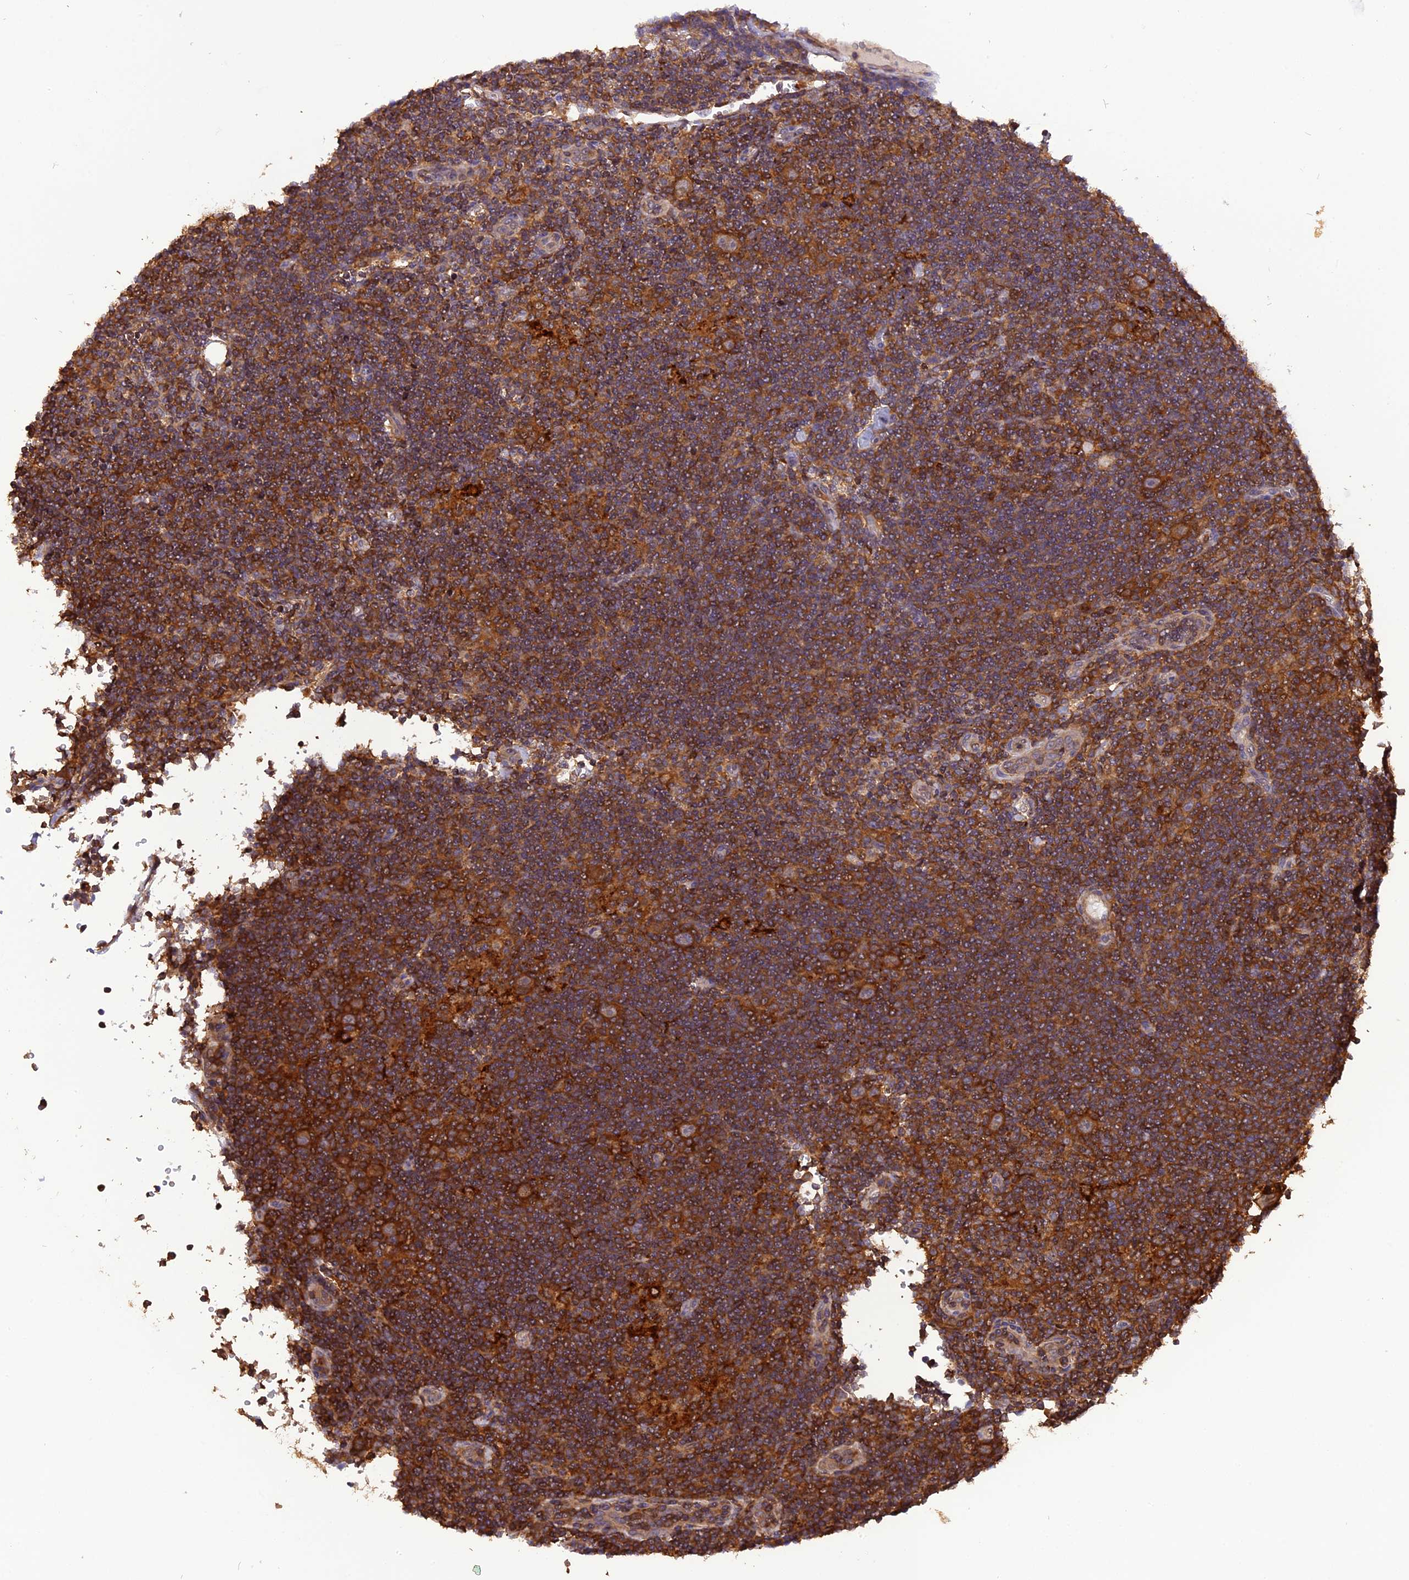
{"staining": {"intensity": "weak", "quantity": "<25%", "location": "cytoplasmic/membranous"}, "tissue": "lymphoma", "cell_type": "Tumor cells", "image_type": "cancer", "snomed": [{"axis": "morphology", "description": "Hodgkin's disease, NOS"}, {"axis": "topography", "description": "Lymph node"}], "caption": "High power microscopy micrograph of an immunohistochemistry micrograph of Hodgkin's disease, revealing no significant staining in tumor cells.", "gene": "STOML1", "patient": {"sex": "female", "age": 57}}